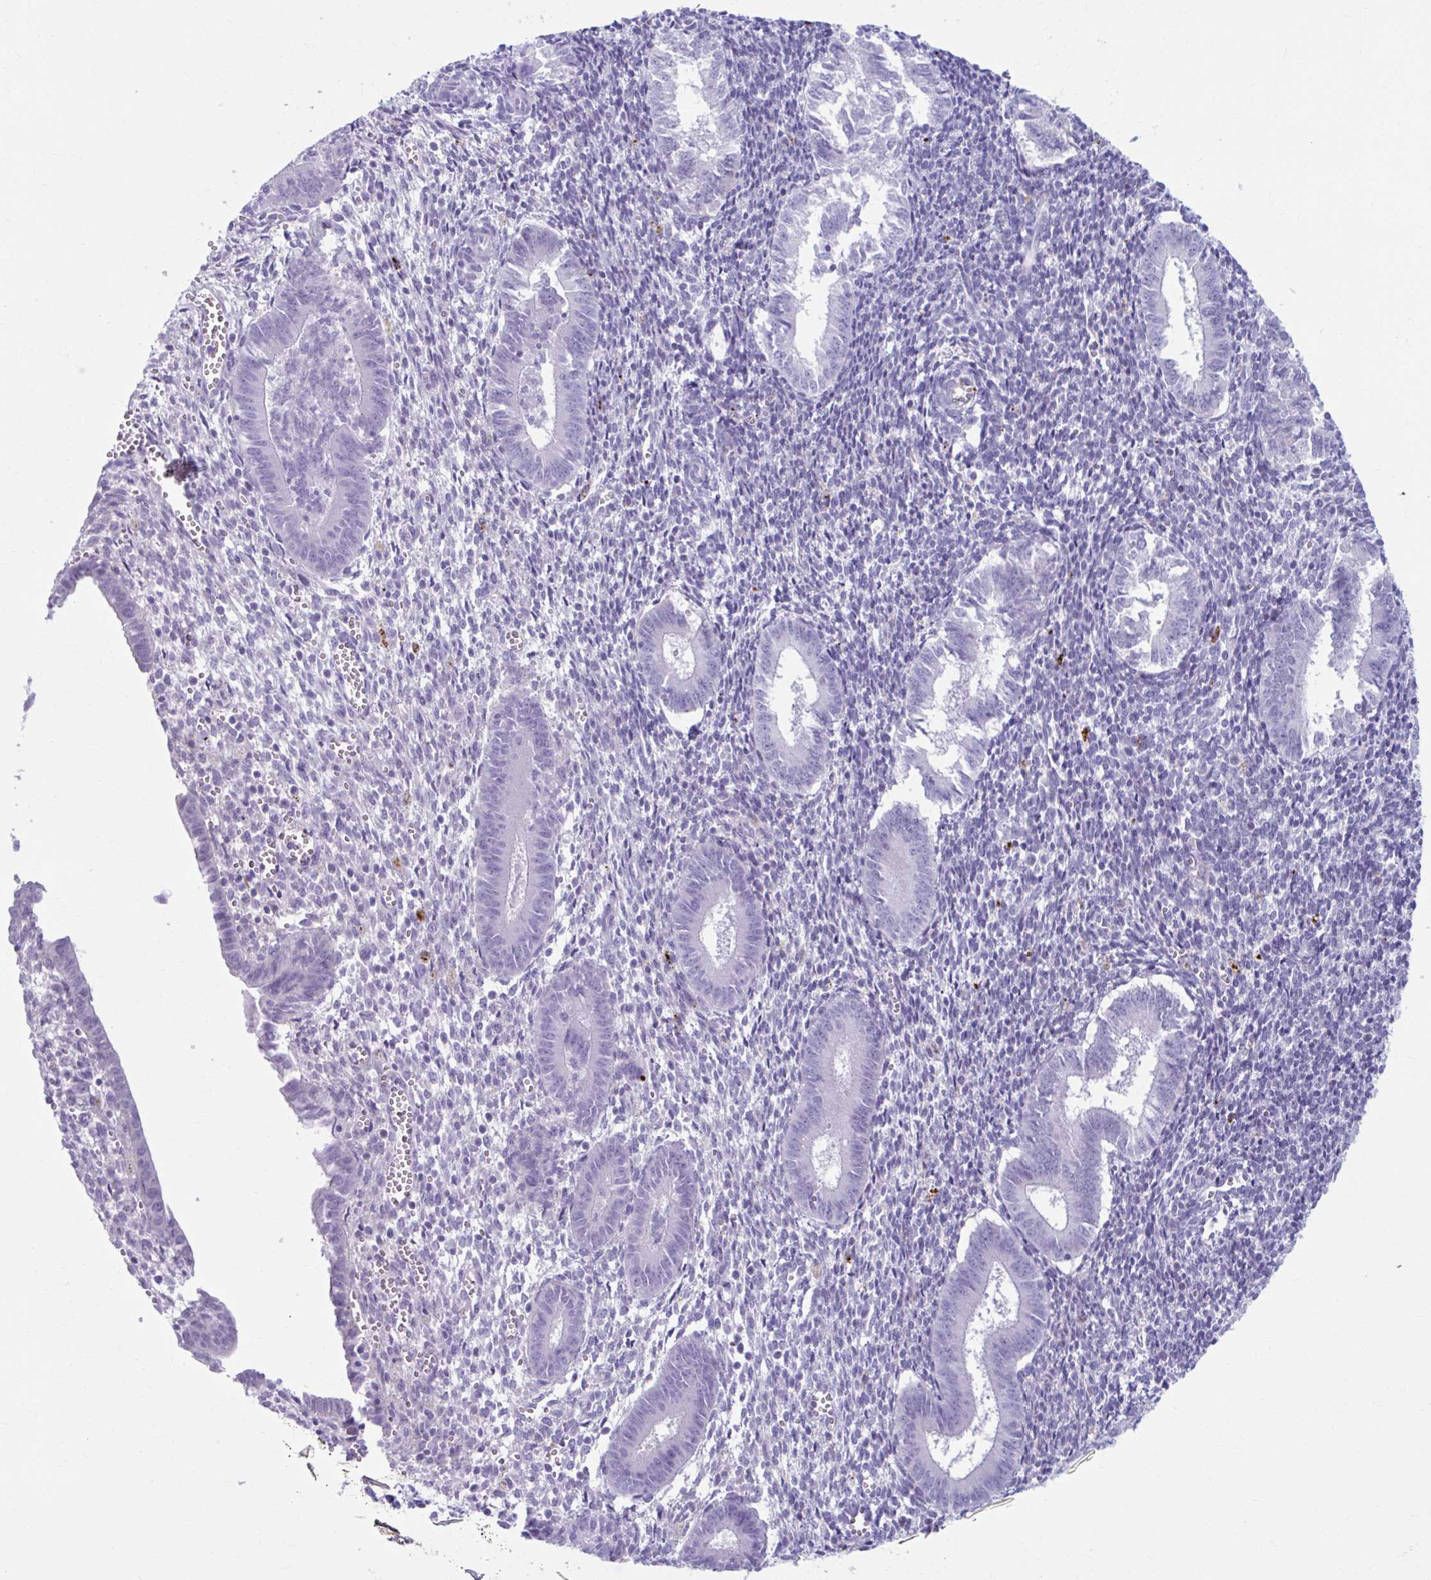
{"staining": {"intensity": "negative", "quantity": "none", "location": "none"}, "tissue": "endometrium", "cell_type": "Cells in endometrial stroma", "image_type": "normal", "snomed": [{"axis": "morphology", "description": "Normal tissue, NOS"}, {"axis": "topography", "description": "Endometrium"}], "caption": "High magnification brightfield microscopy of unremarkable endometrium stained with DAB (3,3'-diaminobenzidine) (brown) and counterstained with hematoxylin (blue): cells in endometrial stroma show no significant expression.", "gene": "C12orf71", "patient": {"sex": "female", "age": 25}}